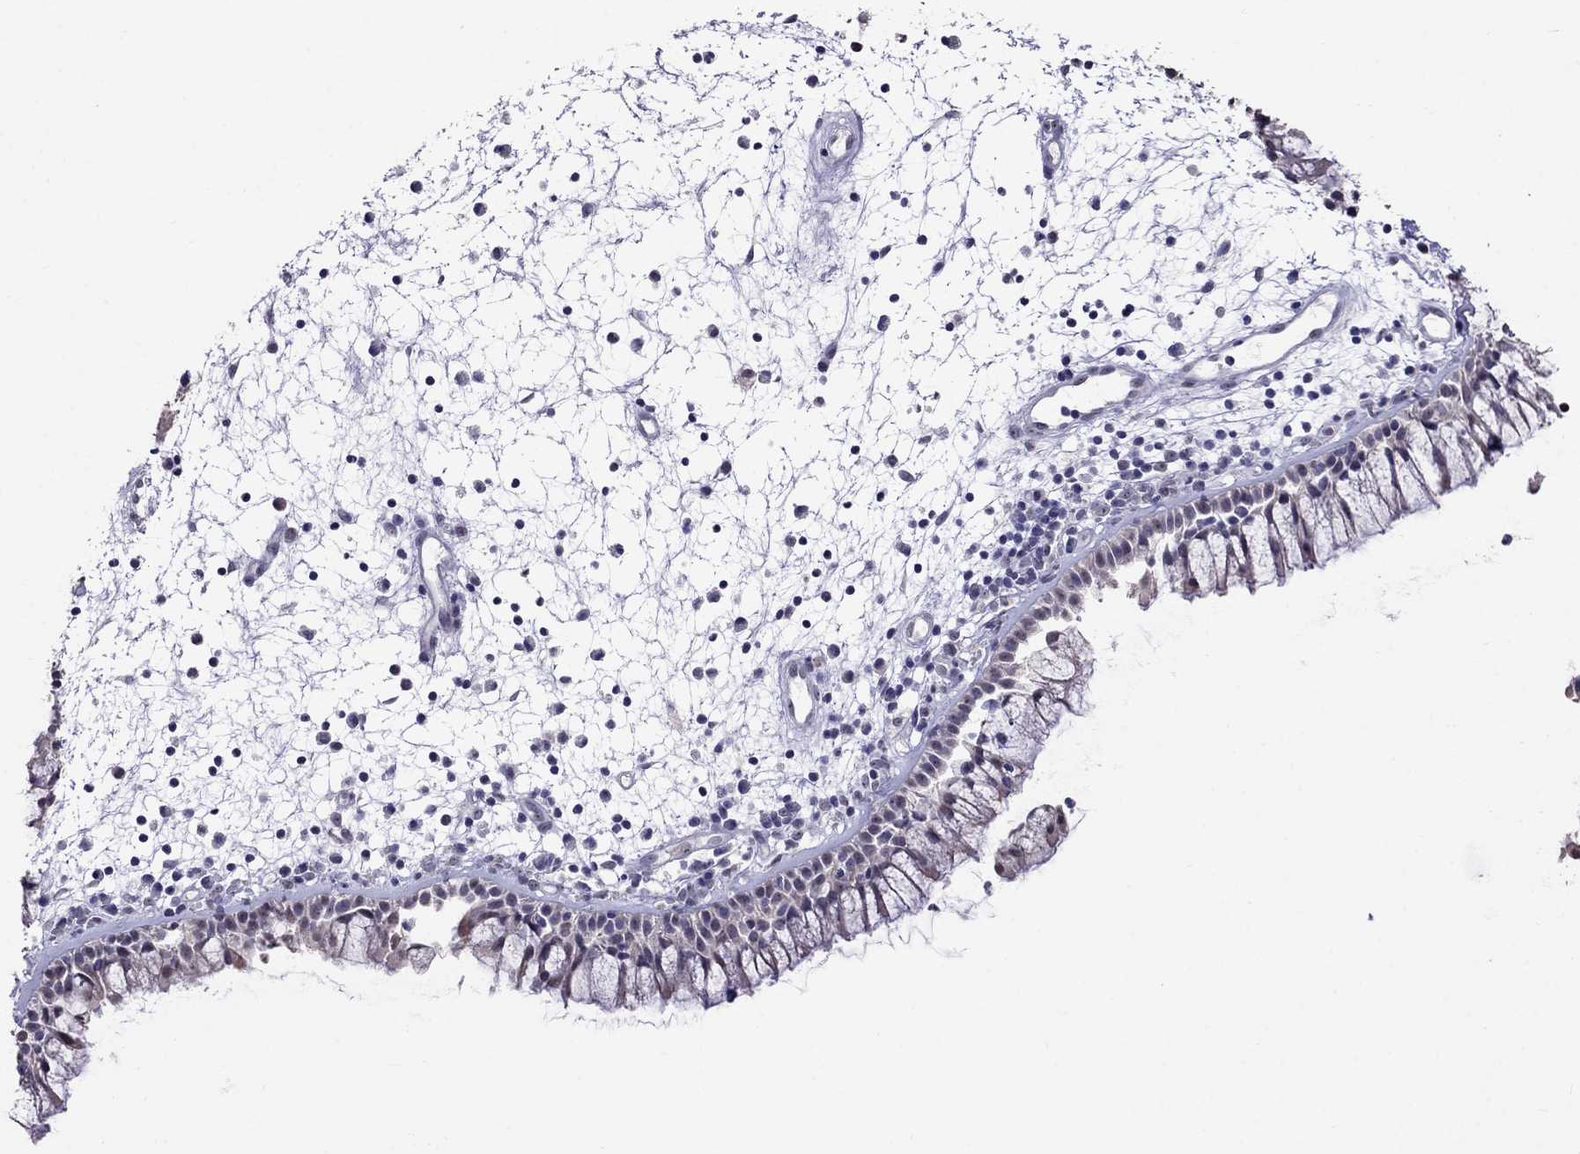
{"staining": {"intensity": "negative", "quantity": "none", "location": "none"}, "tissue": "nasopharynx", "cell_type": "Respiratory epithelial cells", "image_type": "normal", "snomed": [{"axis": "morphology", "description": "Normal tissue, NOS"}, {"axis": "morphology", "description": "Polyp, NOS"}, {"axis": "topography", "description": "Nasopharynx"}], "caption": "IHC of benign human nasopharynx demonstrates no positivity in respiratory epithelial cells.", "gene": "MYO3B", "patient": {"sex": "female", "age": 56}}